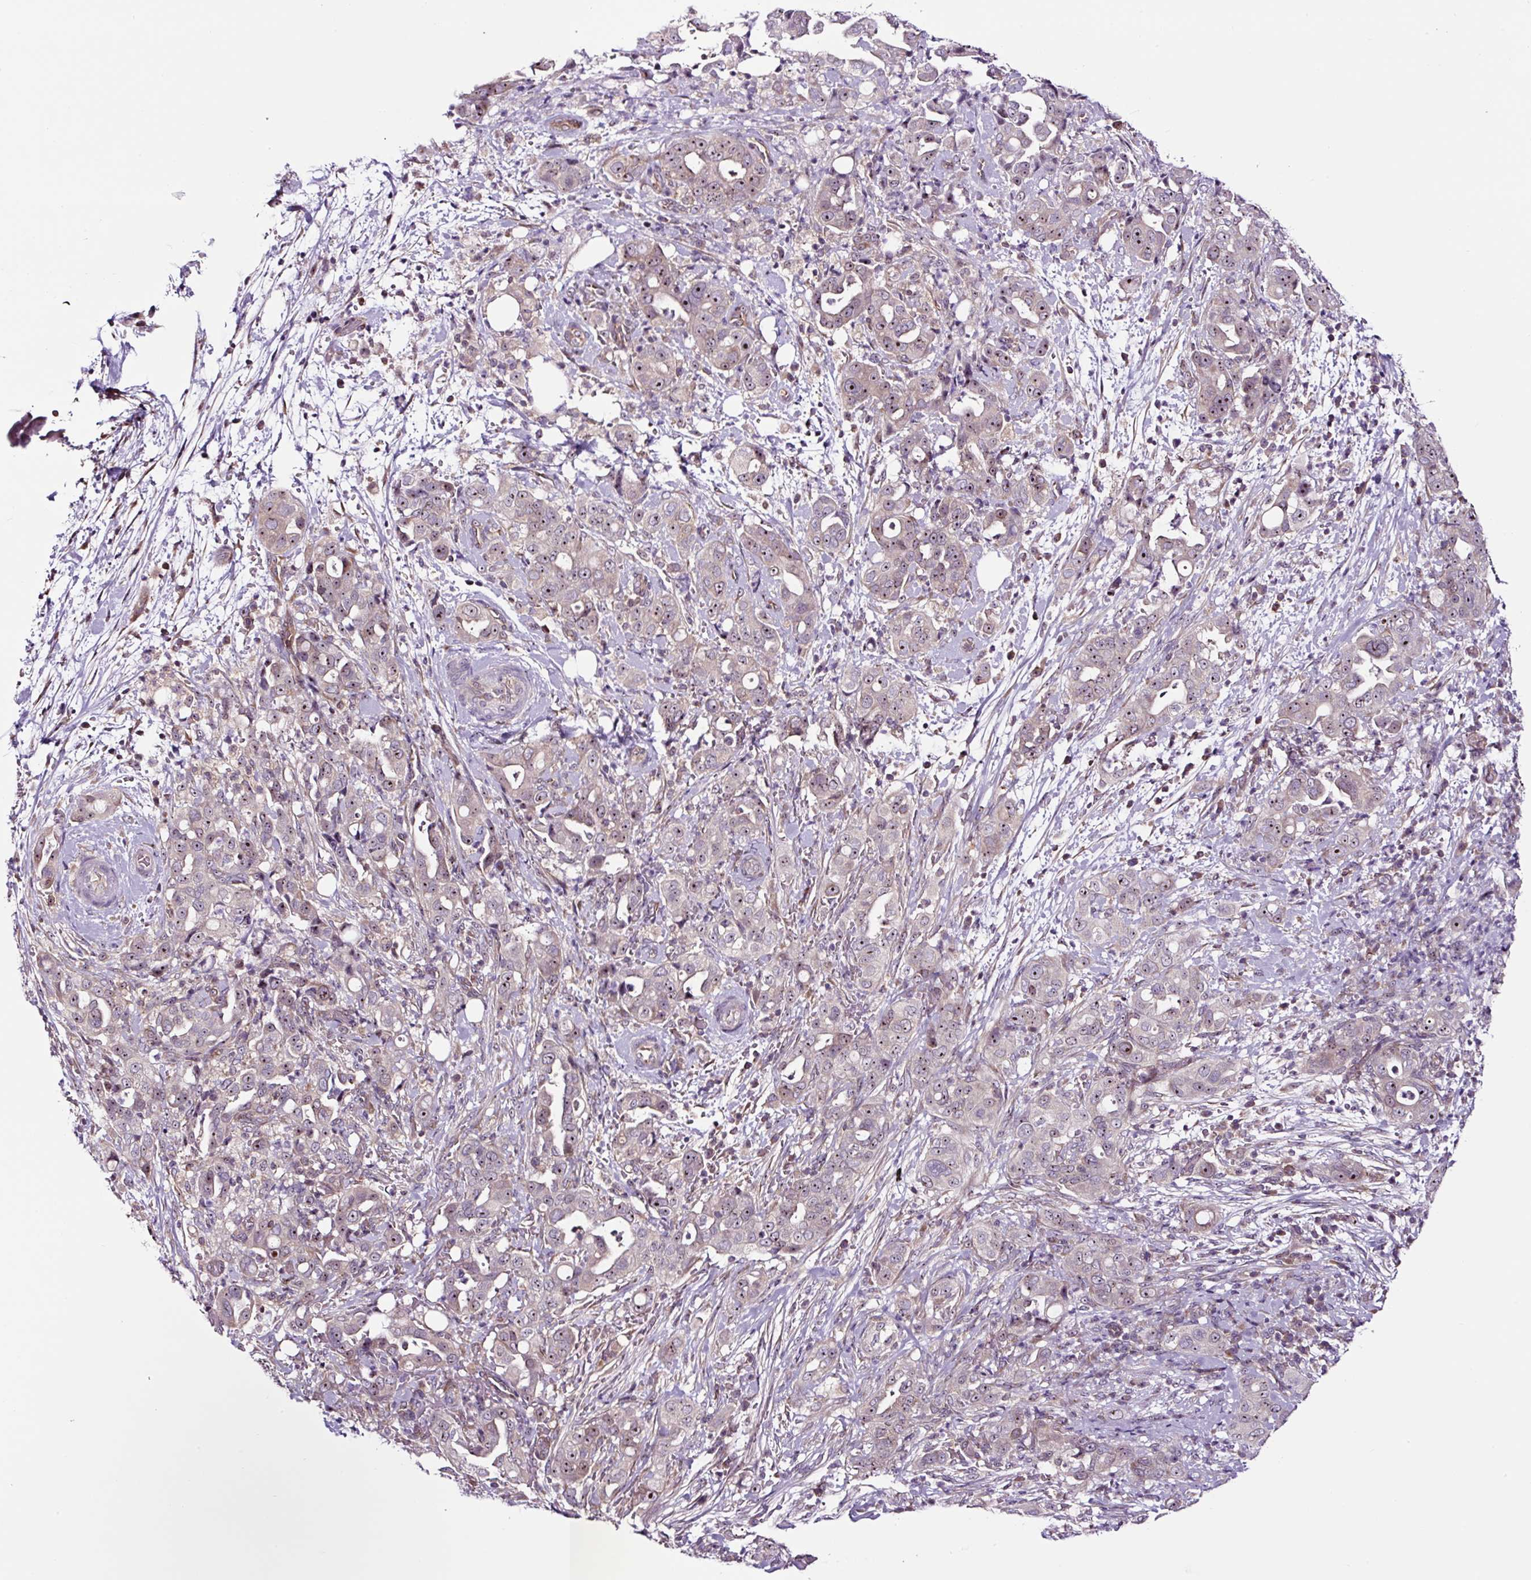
{"staining": {"intensity": "moderate", "quantity": ">75%", "location": "nuclear"}, "tissue": "pancreatic cancer", "cell_type": "Tumor cells", "image_type": "cancer", "snomed": [{"axis": "morphology", "description": "Normal tissue, NOS"}, {"axis": "morphology", "description": "Adenocarcinoma, NOS"}, {"axis": "topography", "description": "Lymph node"}, {"axis": "topography", "description": "Pancreas"}], "caption": "Immunohistochemistry (IHC) staining of pancreatic adenocarcinoma, which displays medium levels of moderate nuclear staining in about >75% of tumor cells indicating moderate nuclear protein positivity. The staining was performed using DAB (brown) for protein detection and nuclei were counterstained in hematoxylin (blue).", "gene": "NOM1", "patient": {"sex": "female", "age": 67}}